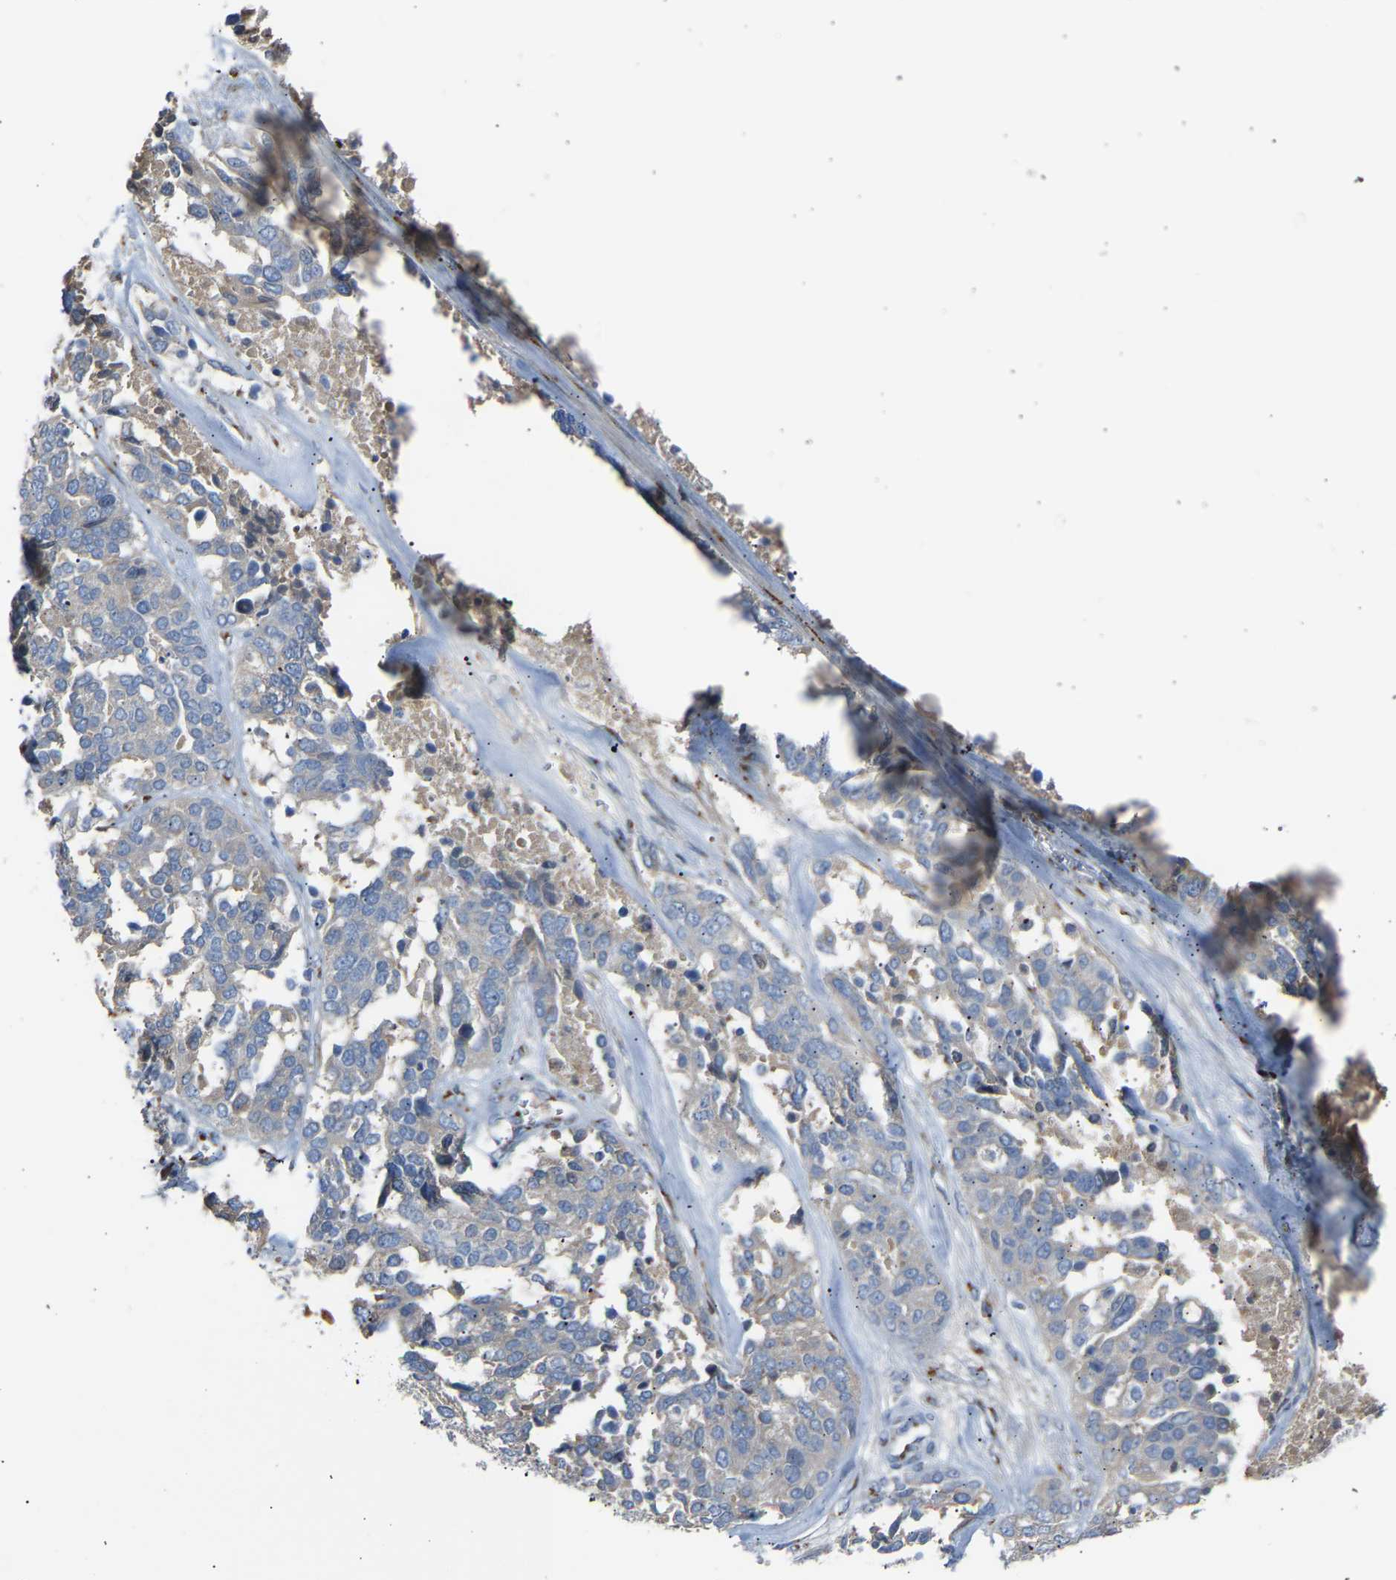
{"staining": {"intensity": "negative", "quantity": "none", "location": "none"}, "tissue": "ovarian cancer", "cell_type": "Tumor cells", "image_type": "cancer", "snomed": [{"axis": "morphology", "description": "Cystadenocarcinoma, serous, NOS"}, {"axis": "topography", "description": "Ovary"}], "caption": "A histopathology image of human ovarian serous cystadenocarcinoma is negative for staining in tumor cells.", "gene": "CYREN", "patient": {"sex": "female", "age": 44}}